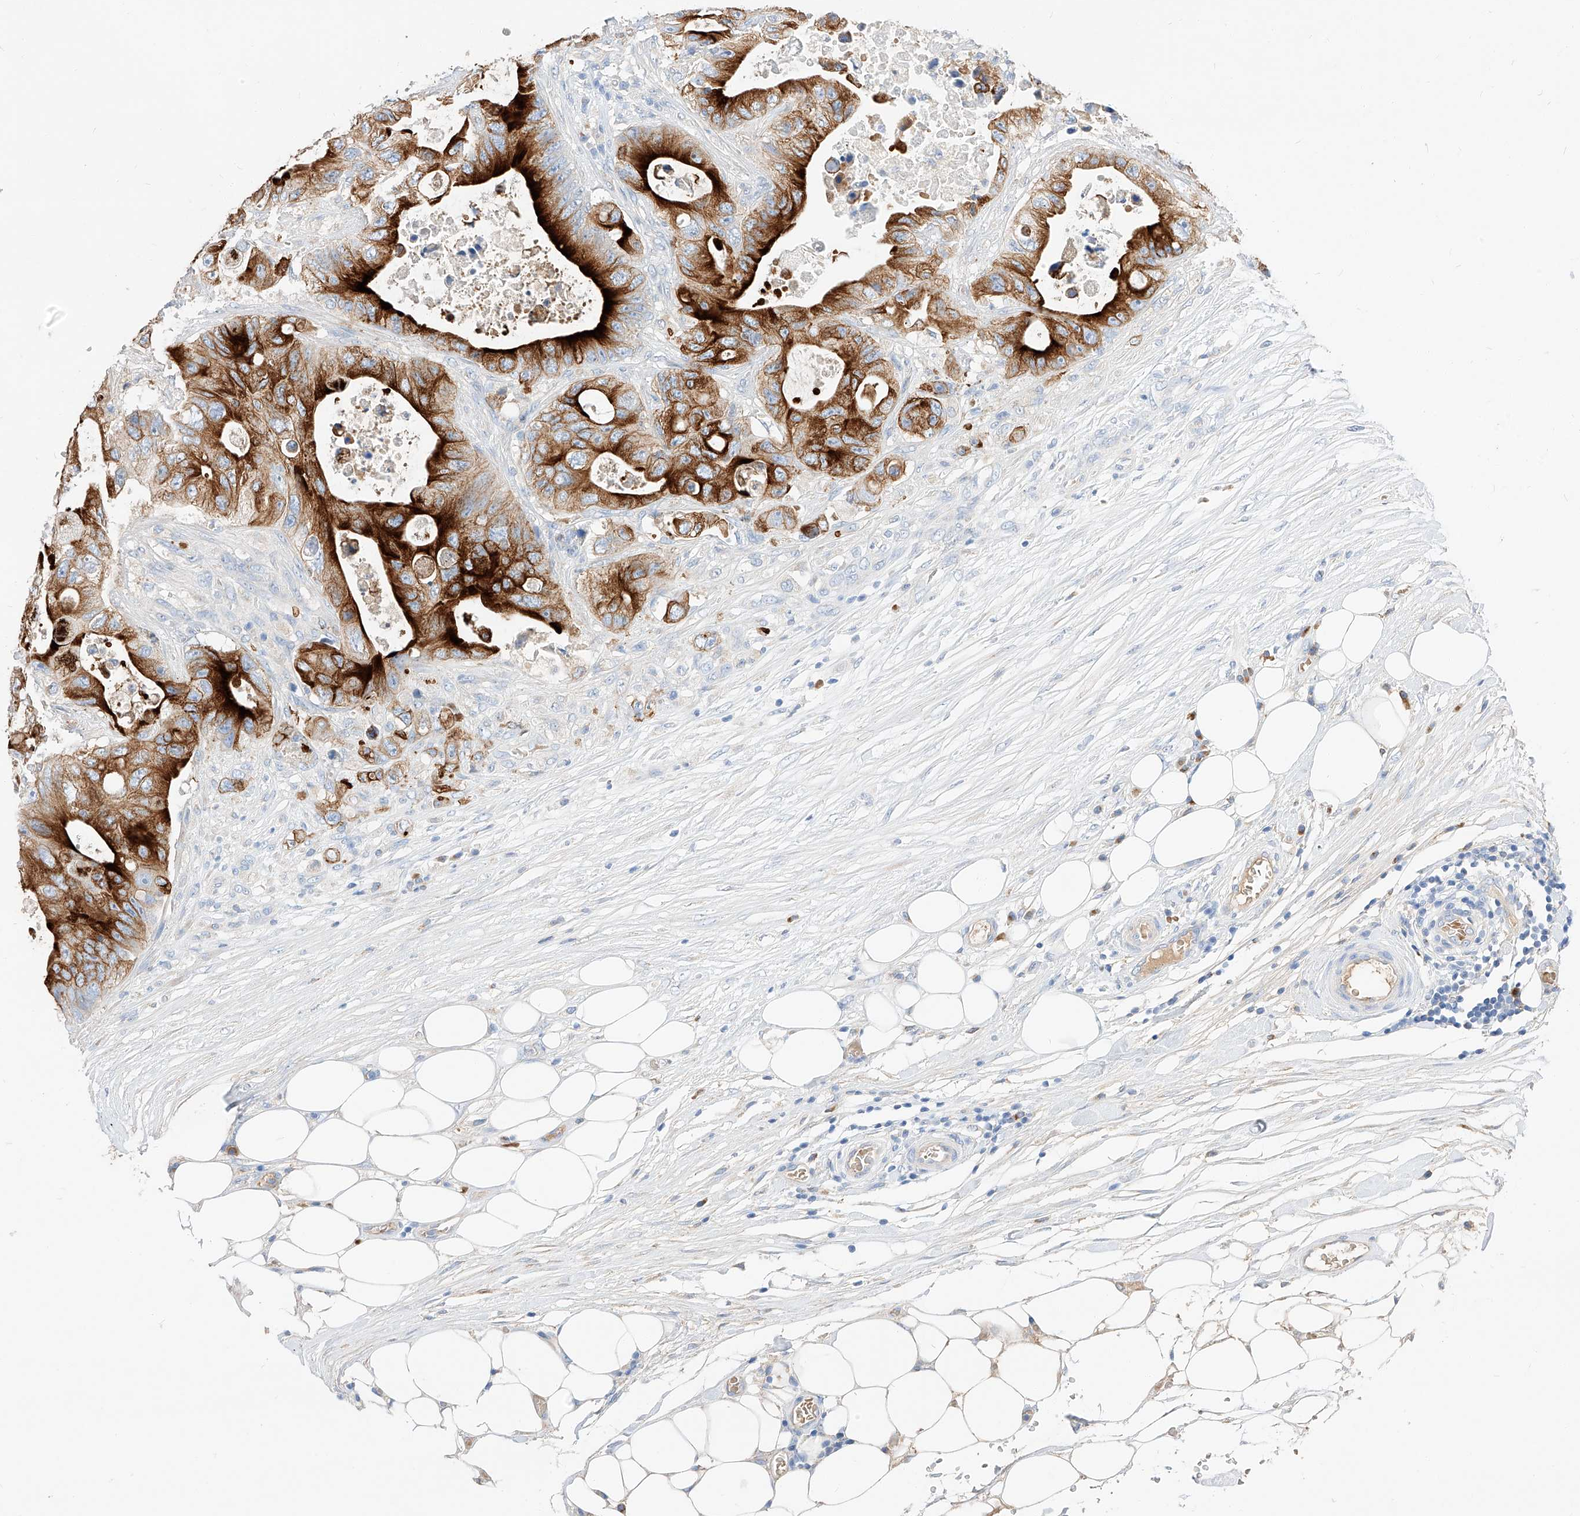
{"staining": {"intensity": "strong", "quantity": ">75%", "location": "cytoplasmic/membranous"}, "tissue": "colorectal cancer", "cell_type": "Tumor cells", "image_type": "cancer", "snomed": [{"axis": "morphology", "description": "Adenocarcinoma, NOS"}, {"axis": "topography", "description": "Colon"}], "caption": "Protein analysis of colorectal adenocarcinoma tissue shows strong cytoplasmic/membranous positivity in approximately >75% of tumor cells.", "gene": "MAP7", "patient": {"sex": "female", "age": 46}}